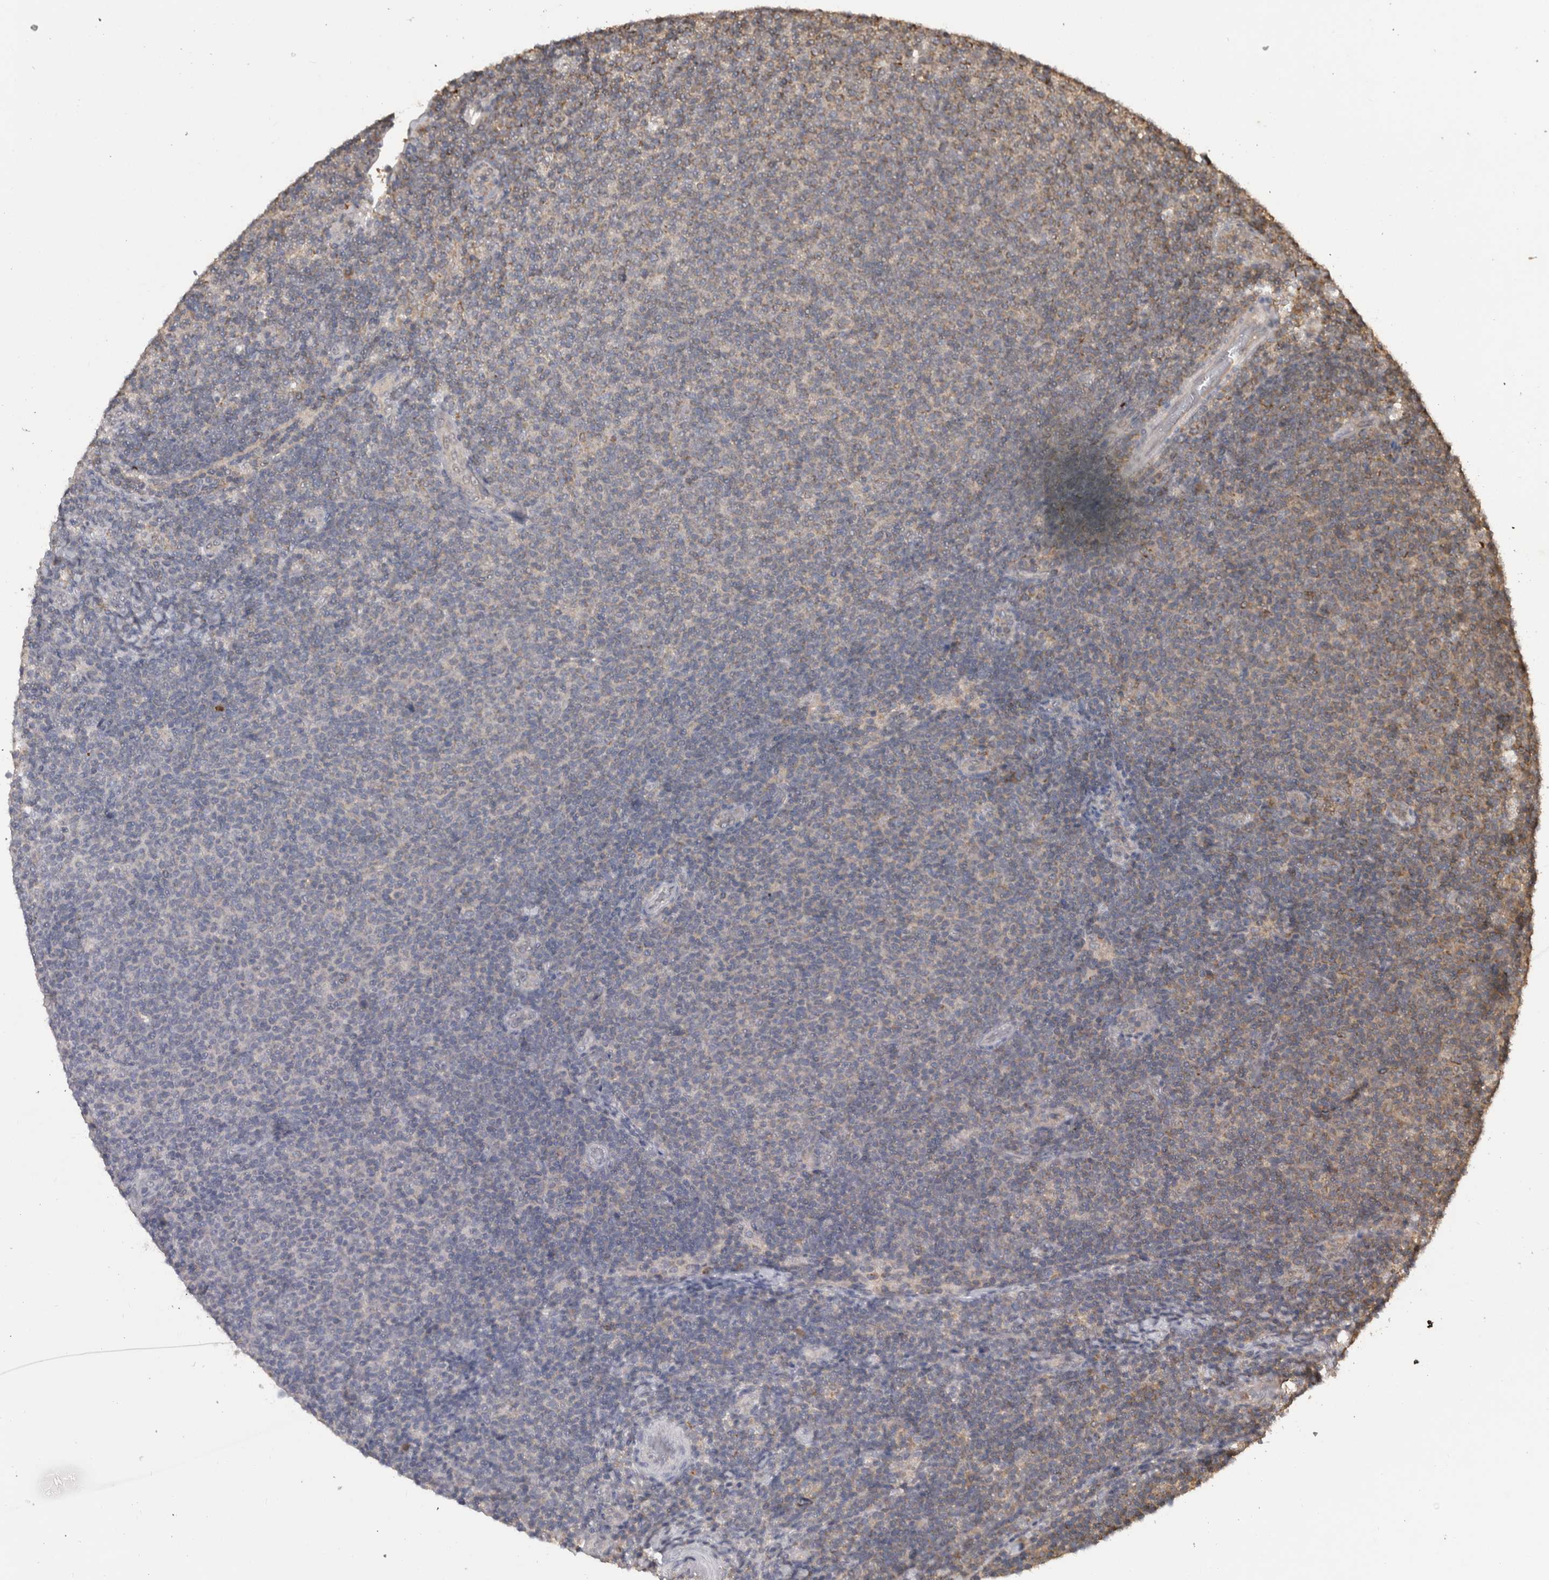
{"staining": {"intensity": "negative", "quantity": "none", "location": "none"}, "tissue": "lymphoma", "cell_type": "Tumor cells", "image_type": "cancer", "snomed": [{"axis": "morphology", "description": "Malignant lymphoma, non-Hodgkin's type, Low grade"}, {"axis": "topography", "description": "Lymph node"}], "caption": "This is a micrograph of IHC staining of lymphoma, which shows no staining in tumor cells.", "gene": "PREP", "patient": {"sex": "male", "age": 66}}